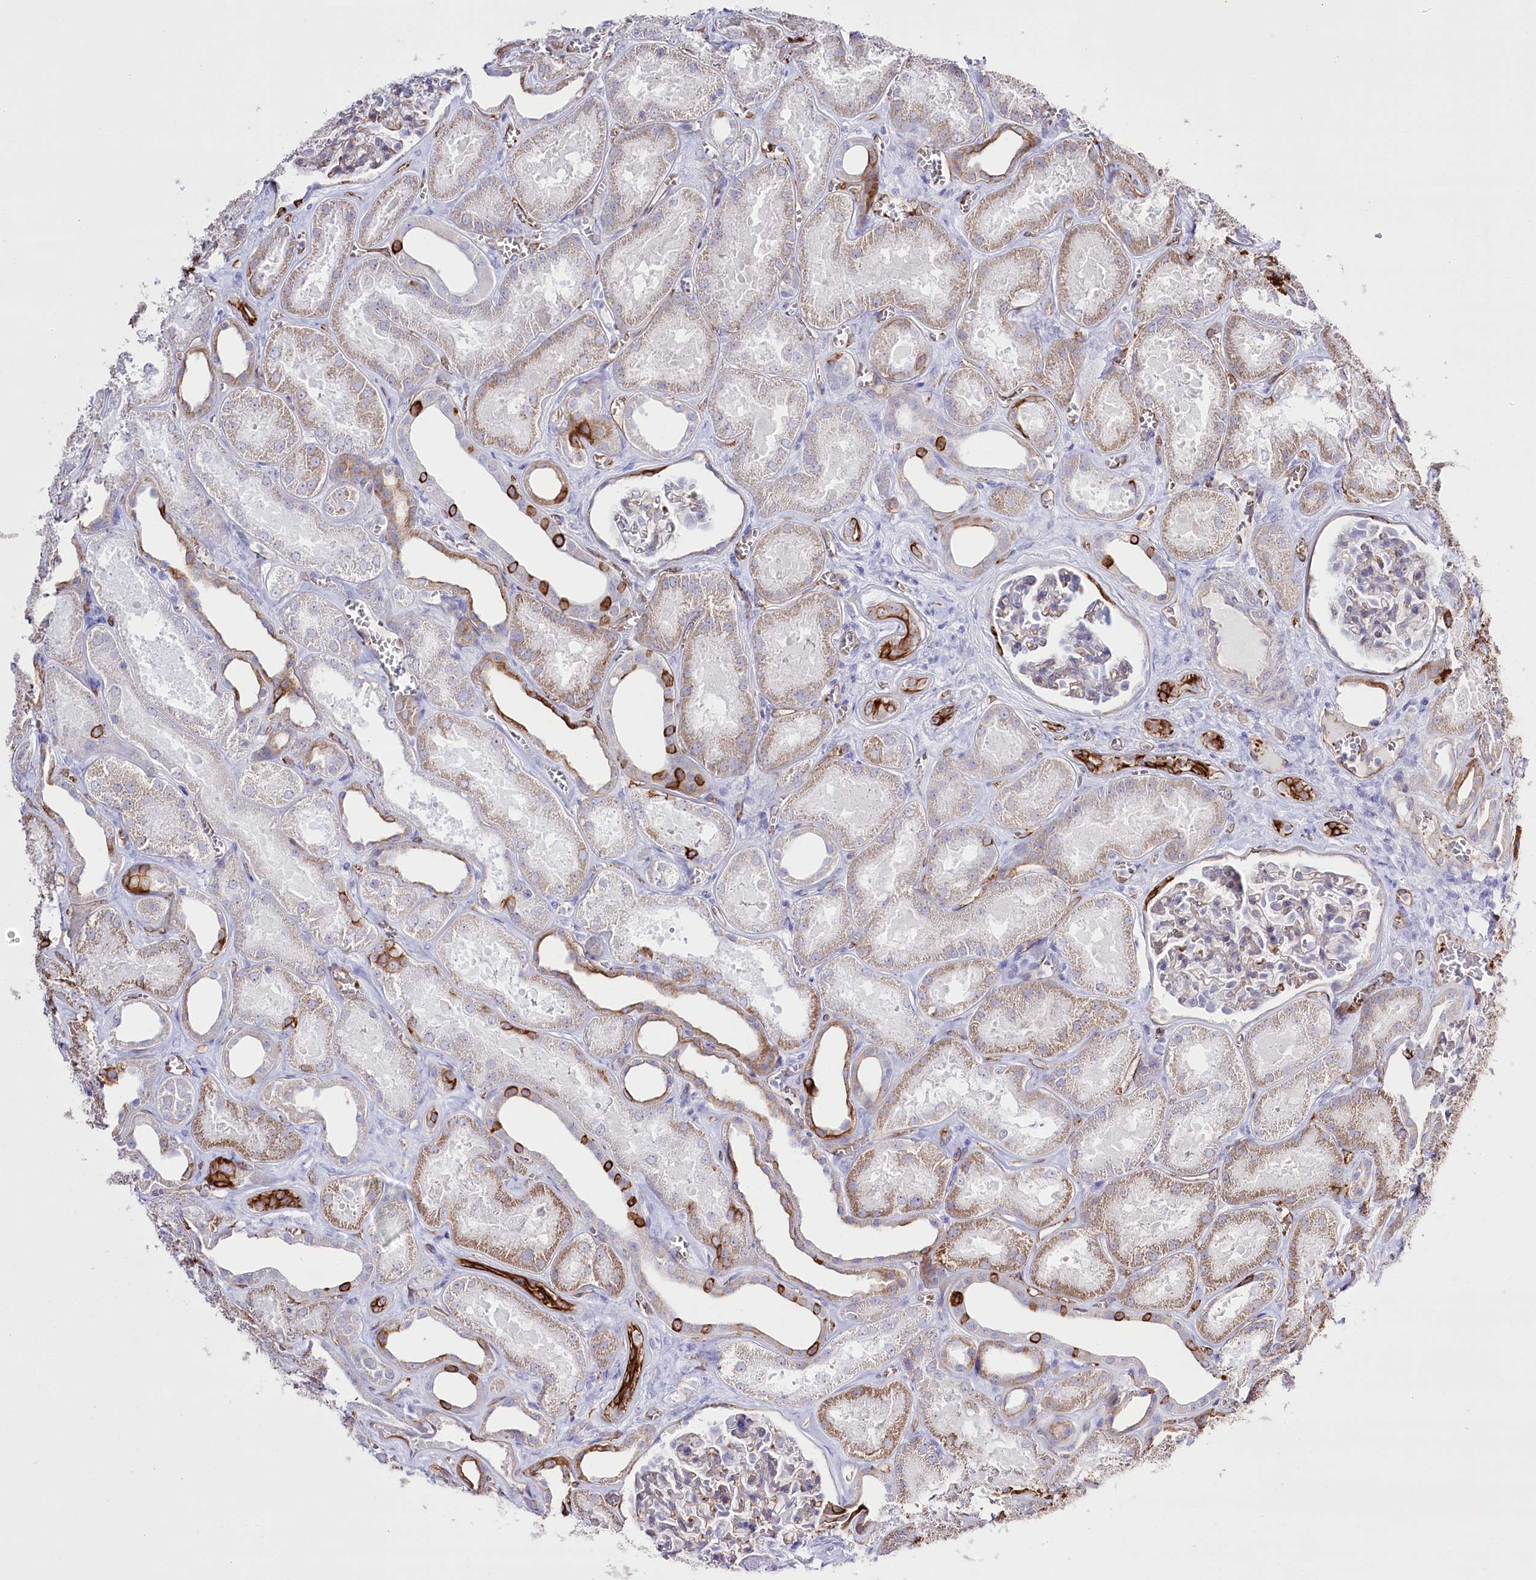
{"staining": {"intensity": "weak", "quantity": "25%-75%", "location": "cytoplasmic/membranous"}, "tissue": "kidney", "cell_type": "Cells in glomeruli", "image_type": "normal", "snomed": [{"axis": "morphology", "description": "Normal tissue, NOS"}, {"axis": "morphology", "description": "Adenocarcinoma, NOS"}, {"axis": "topography", "description": "Kidney"}], "caption": "Immunohistochemistry (IHC) staining of benign kidney, which demonstrates low levels of weak cytoplasmic/membranous positivity in about 25%-75% of cells in glomeruli indicating weak cytoplasmic/membranous protein staining. The staining was performed using DAB (3,3'-diaminobenzidine) (brown) for protein detection and nuclei were counterstained in hematoxylin (blue).", "gene": "SLC39A10", "patient": {"sex": "female", "age": 68}}